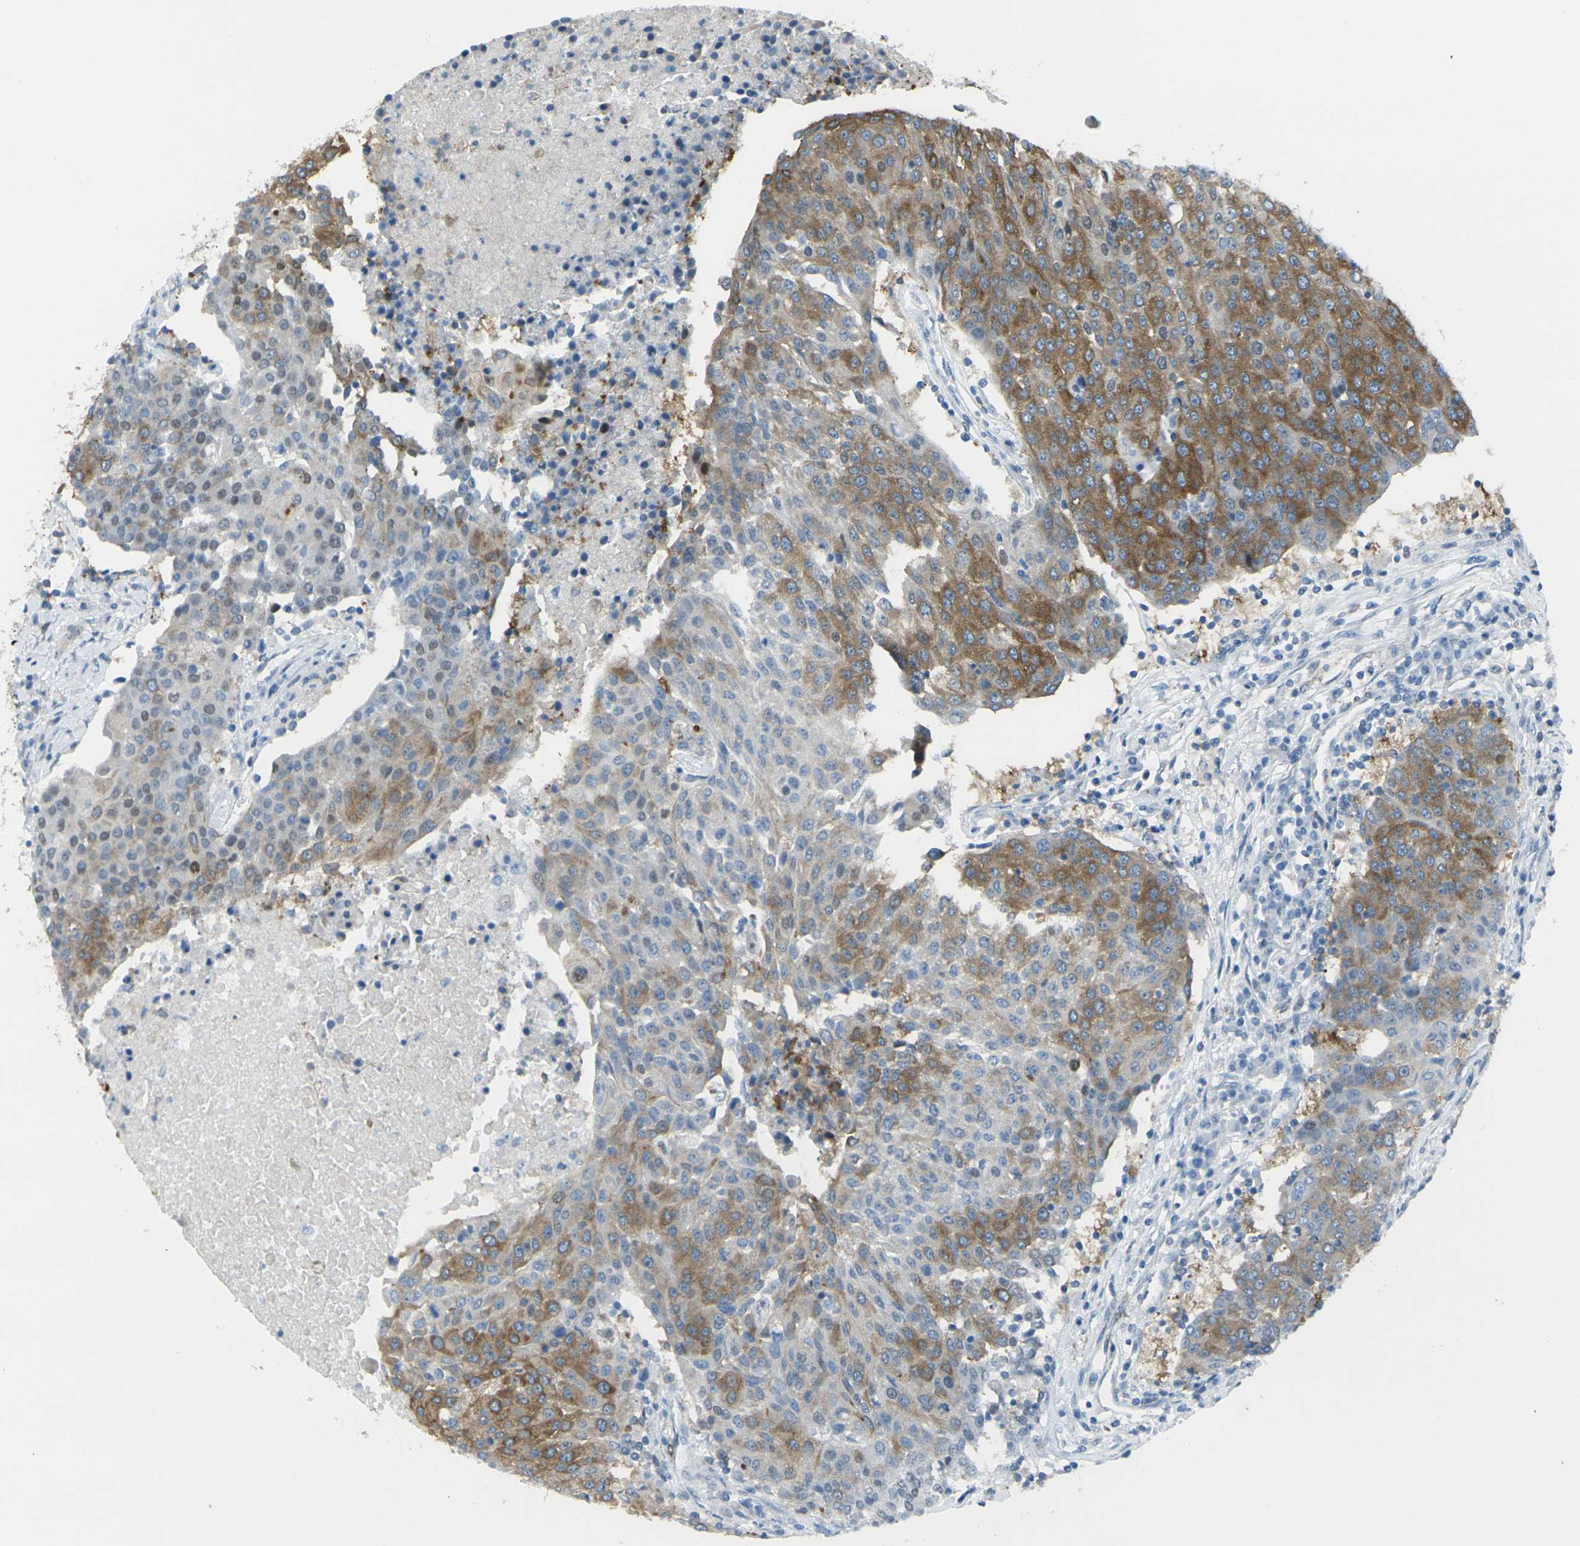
{"staining": {"intensity": "moderate", "quantity": "25%-75%", "location": "cytoplasmic/membranous"}, "tissue": "urothelial cancer", "cell_type": "Tumor cells", "image_type": "cancer", "snomed": [{"axis": "morphology", "description": "Urothelial carcinoma, High grade"}, {"axis": "topography", "description": "Urinary bladder"}], "caption": "The image exhibits immunohistochemical staining of urothelial carcinoma (high-grade). There is moderate cytoplasmic/membranous positivity is seen in approximately 25%-75% of tumor cells.", "gene": "CELSR2", "patient": {"sex": "female", "age": 85}}